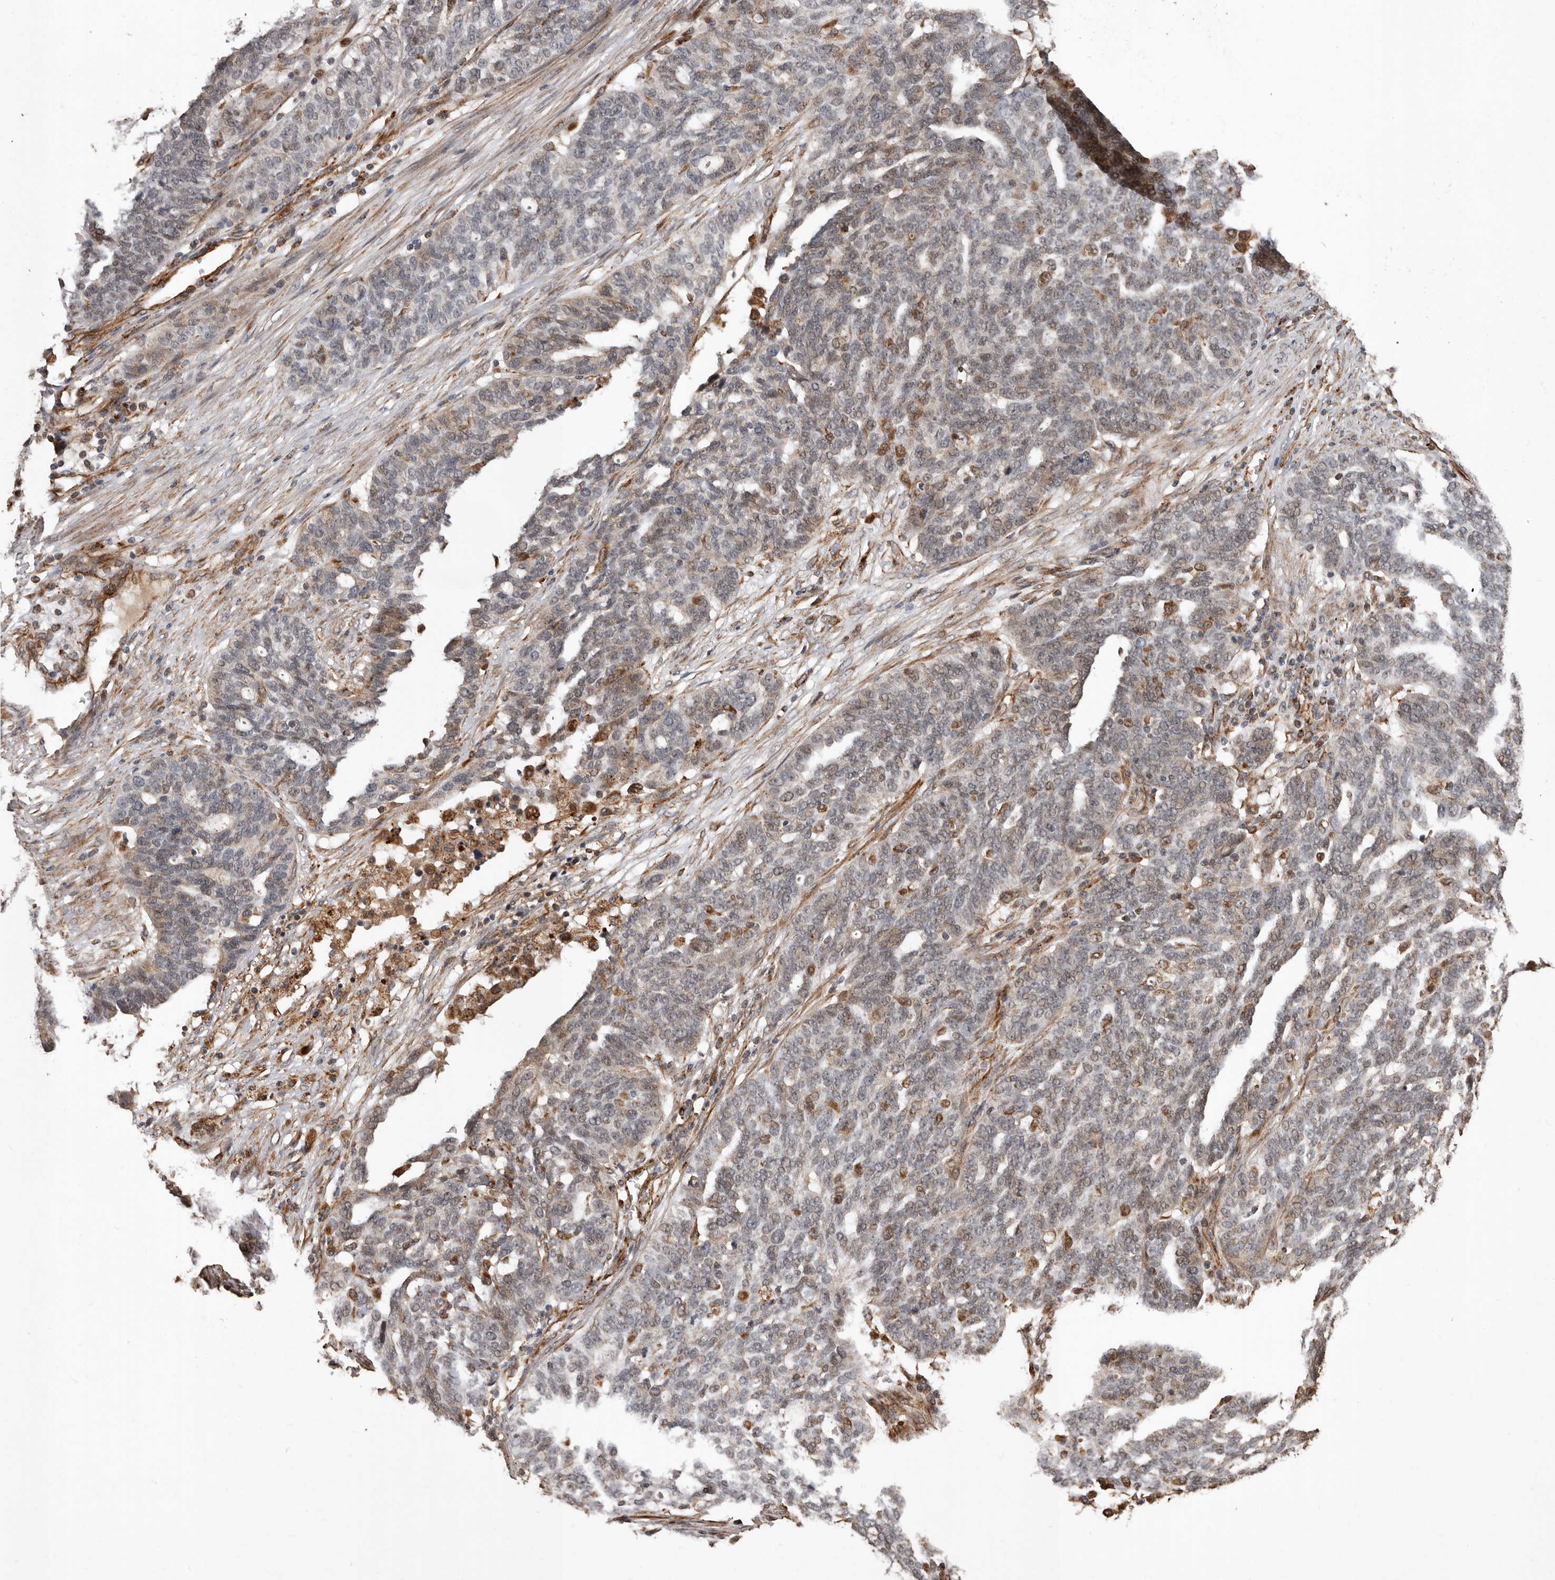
{"staining": {"intensity": "weak", "quantity": "25%-75%", "location": "nuclear"}, "tissue": "ovarian cancer", "cell_type": "Tumor cells", "image_type": "cancer", "snomed": [{"axis": "morphology", "description": "Cystadenocarcinoma, serous, NOS"}, {"axis": "topography", "description": "Ovary"}], "caption": "Brown immunohistochemical staining in human ovarian serous cystadenocarcinoma reveals weak nuclear expression in about 25%-75% of tumor cells.", "gene": "BRAT1", "patient": {"sex": "female", "age": 59}}